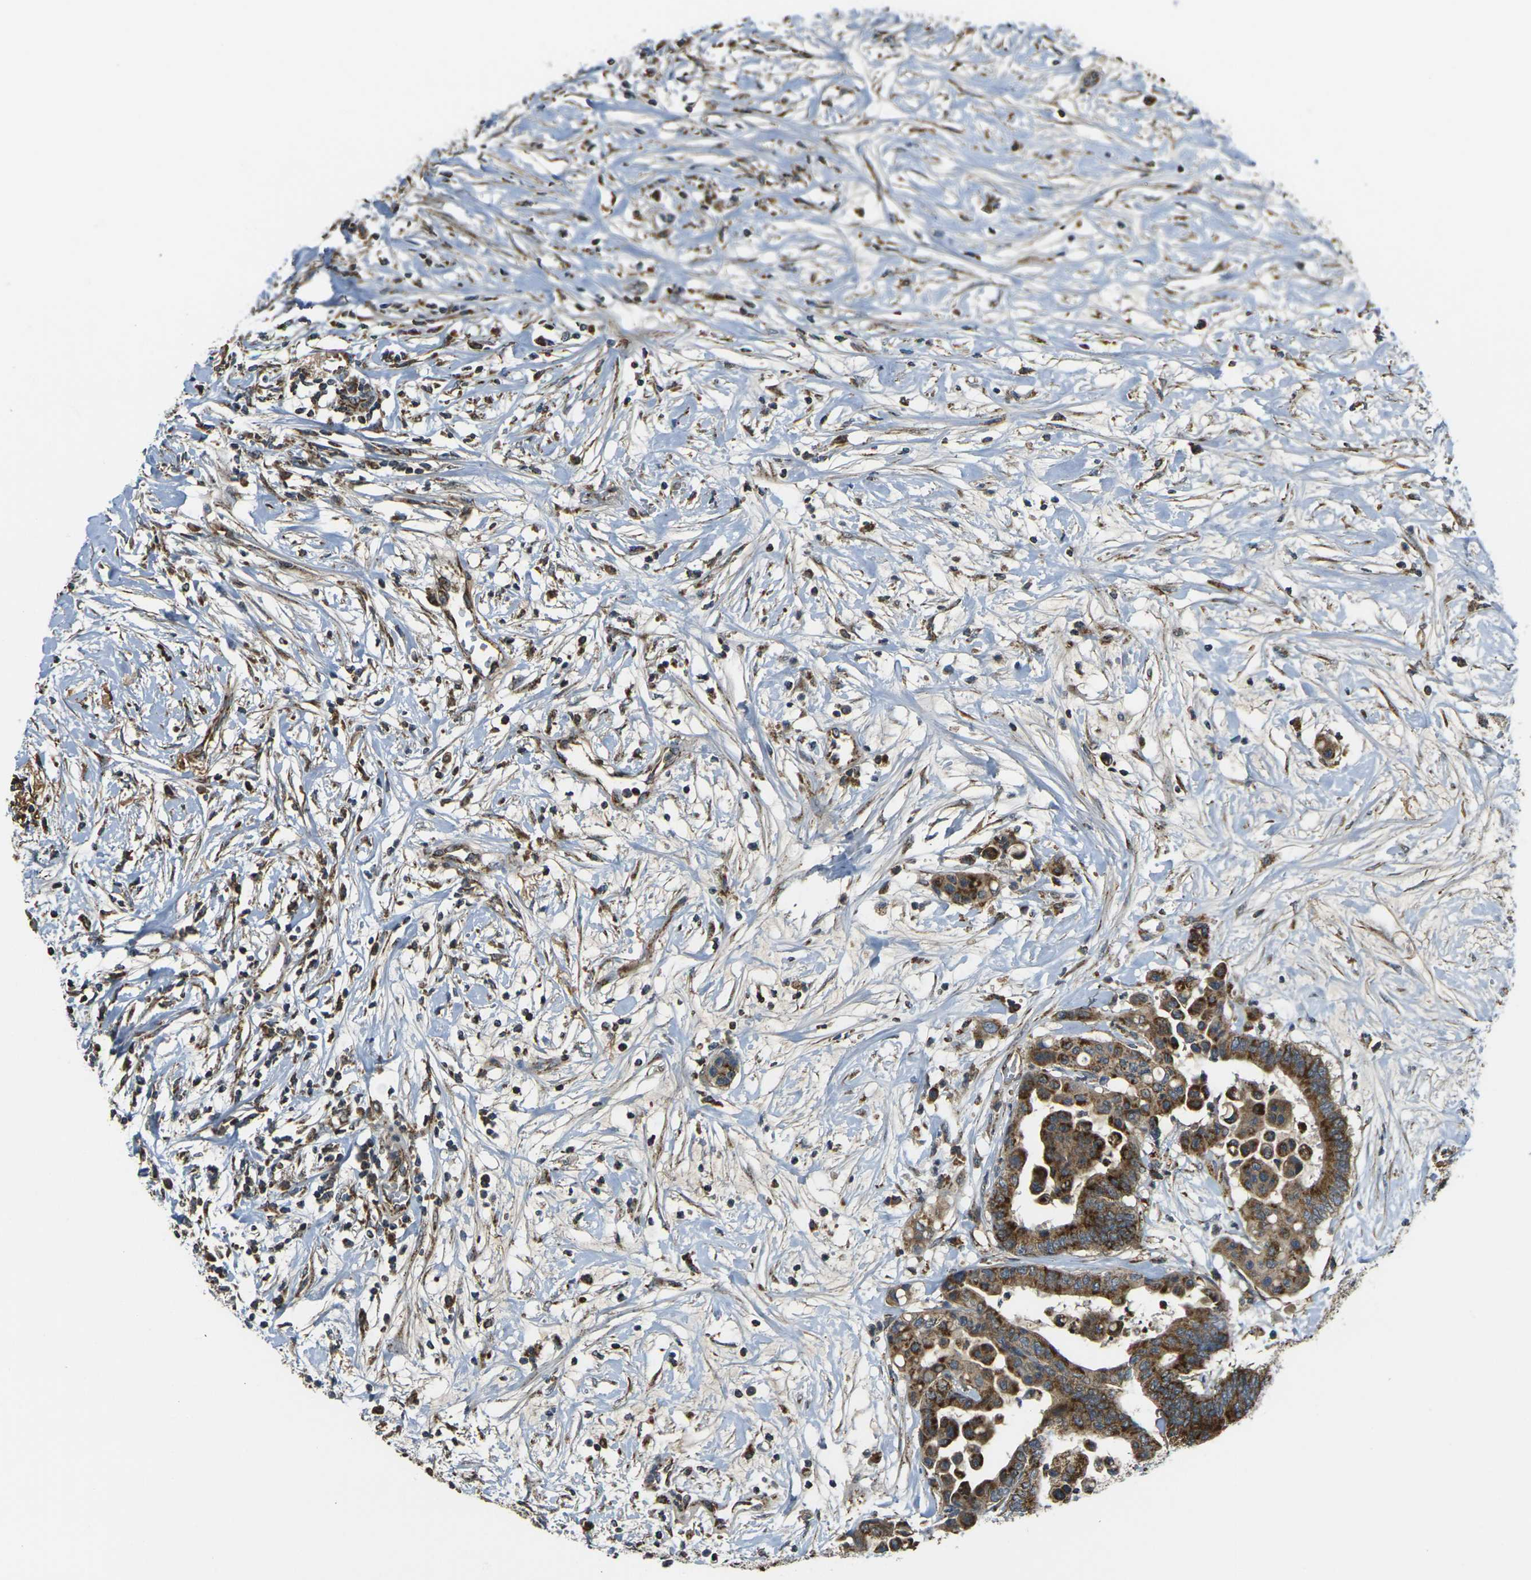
{"staining": {"intensity": "strong", "quantity": ">75%", "location": "cytoplasmic/membranous"}, "tissue": "colorectal cancer", "cell_type": "Tumor cells", "image_type": "cancer", "snomed": [{"axis": "morphology", "description": "Normal tissue, NOS"}, {"axis": "morphology", "description": "Adenocarcinoma, NOS"}, {"axis": "topography", "description": "Colon"}], "caption": "High-power microscopy captured an IHC image of colorectal cancer (adenocarcinoma), revealing strong cytoplasmic/membranous staining in approximately >75% of tumor cells.", "gene": "IGF1R", "patient": {"sex": "male", "age": 82}}